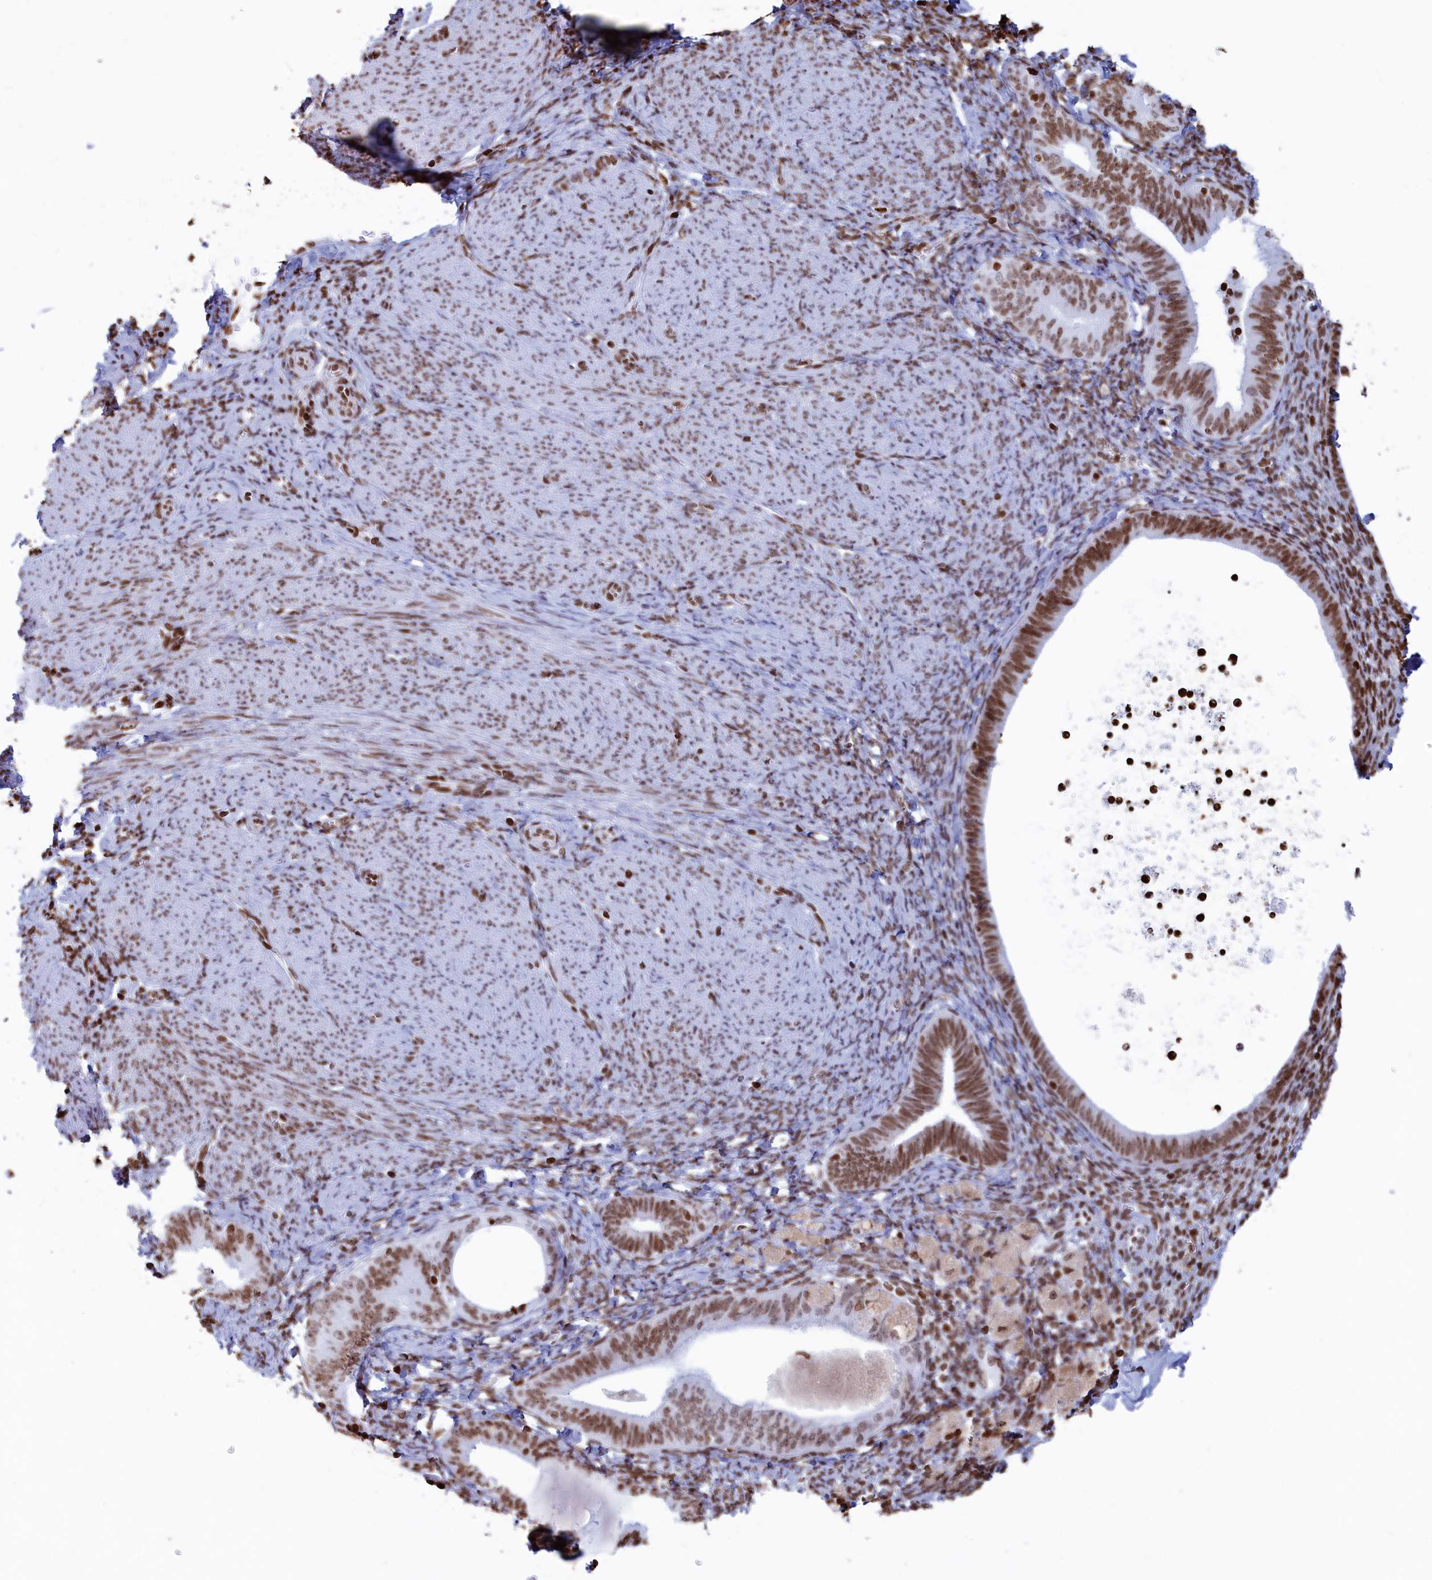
{"staining": {"intensity": "moderate", "quantity": ">75%", "location": "nuclear"}, "tissue": "endometrium", "cell_type": "Cells in endometrial stroma", "image_type": "normal", "snomed": [{"axis": "morphology", "description": "Normal tissue, NOS"}, {"axis": "topography", "description": "Endometrium"}], "caption": "A histopathology image of endometrium stained for a protein shows moderate nuclear brown staining in cells in endometrial stroma. (brown staining indicates protein expression, while blue staining denotes nuclei).", "gene": "APOBEC3A", "patient": {"sex": "female", "age": 65}}